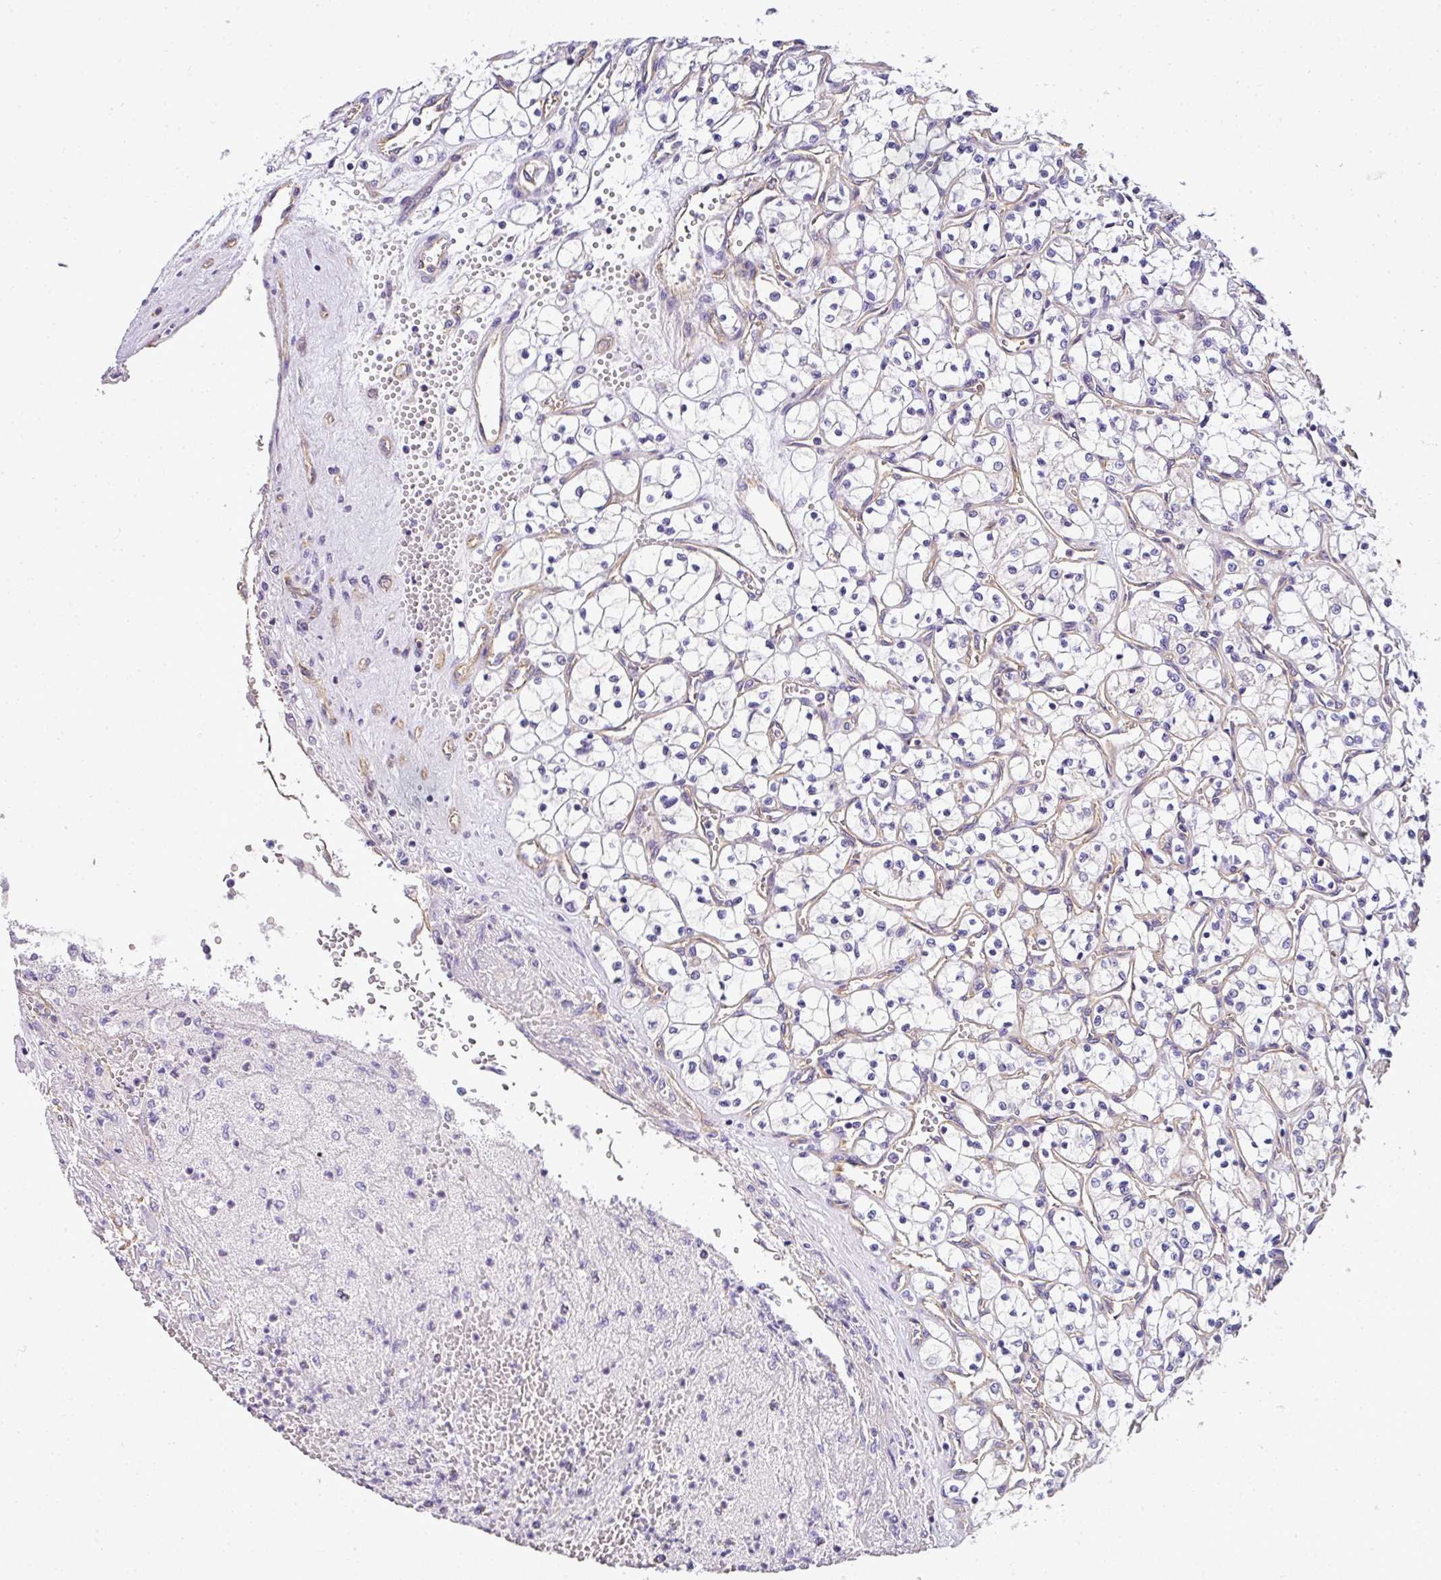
{"staining": {"intensity": "negative", "quantity": "none", "location": "none"}, "tissue": "renal cancer", "cell_type": "Tumor cells", "image_type": "cancer", "snomed": [{"axis": "morphology", "description": "Adenocarcinoma, NOS"}, {"axis": "topography", "description": "Kidney"}], "caption": "High magnification brightfield microscopy of renal cancer (adenocarcinoma) stained with DAB (brown) and counterstained with hematoxylin (blue): tumor cells show no significant positivity.", "gene": "OR11H4", "patient": {"sex": "female", "age": 69}}